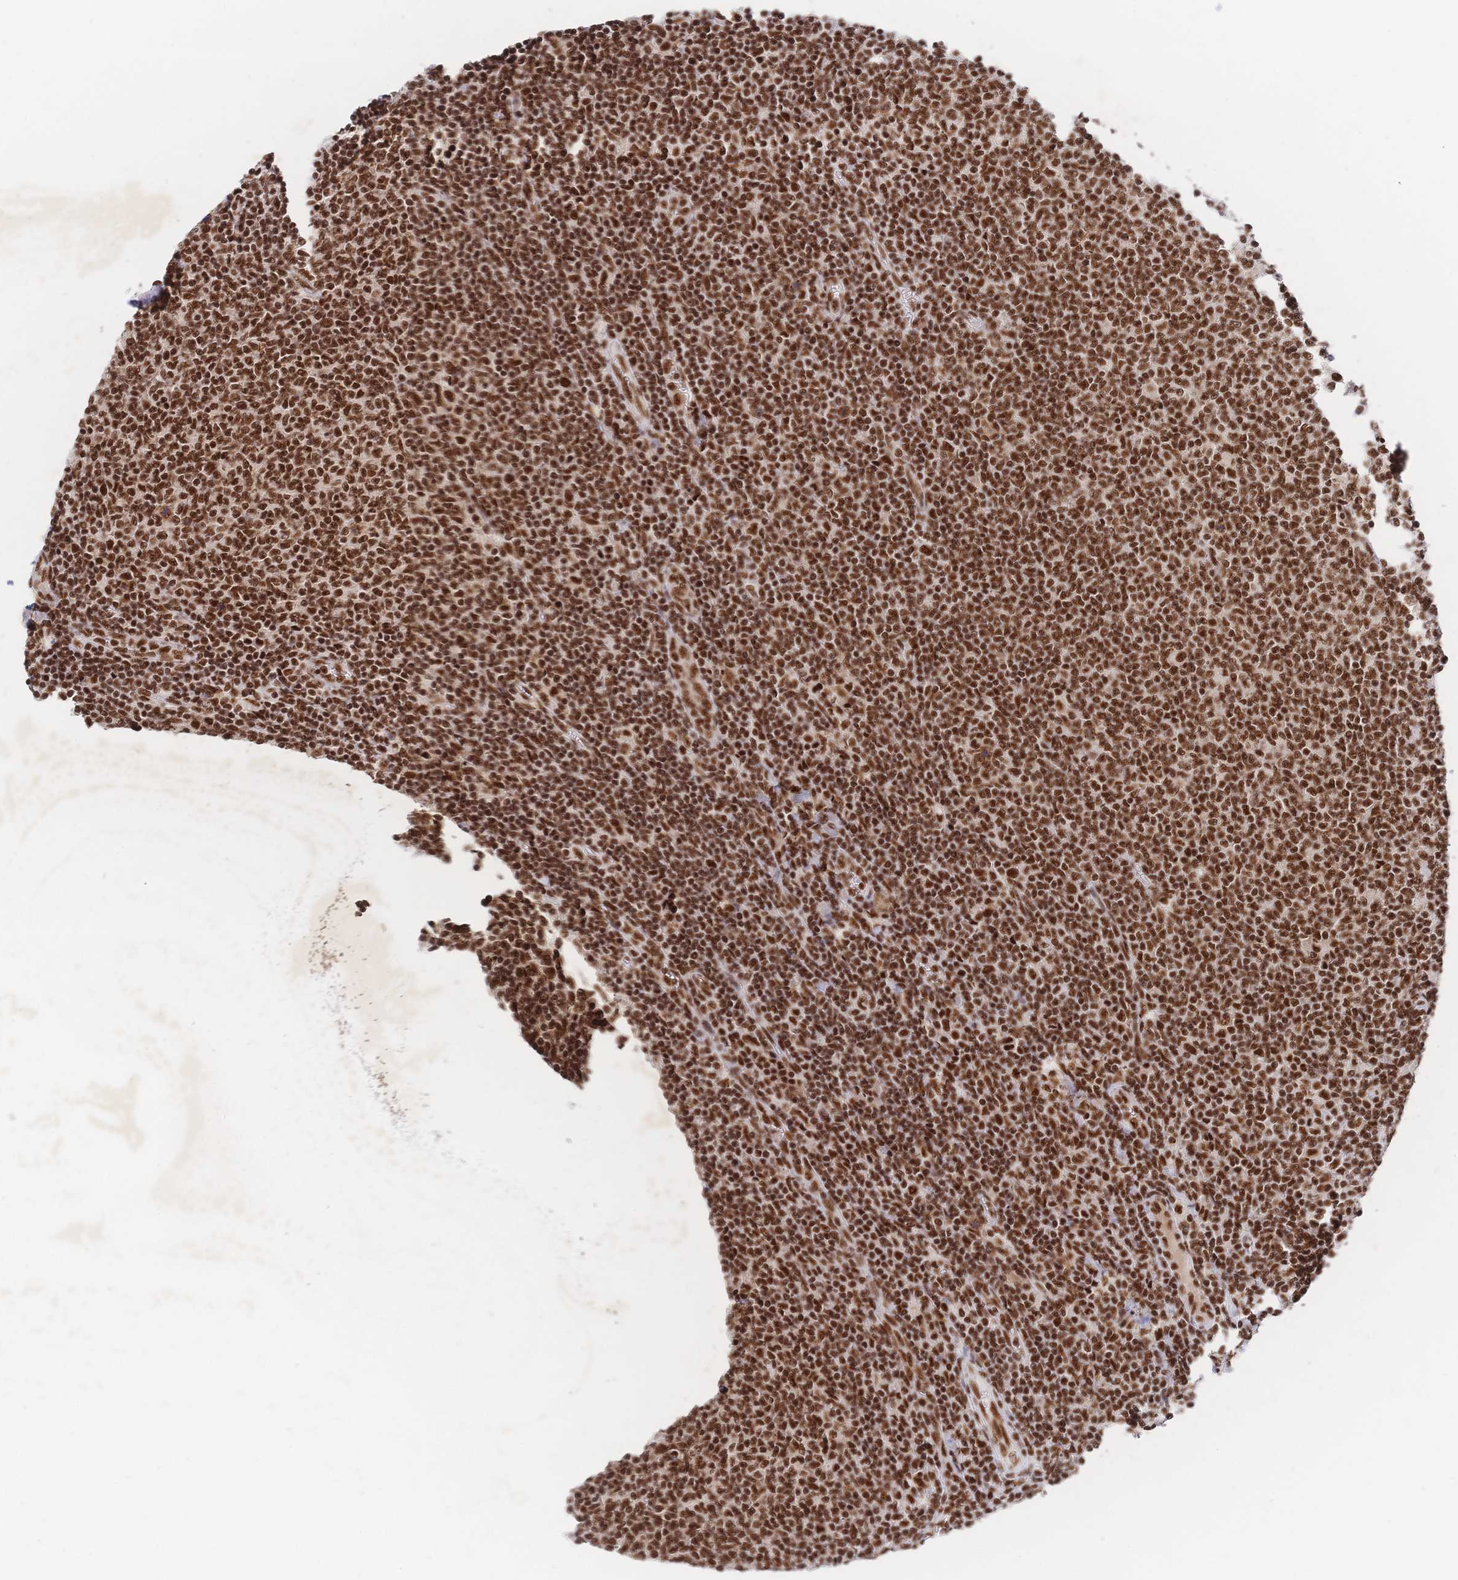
{"staining": {"intensity": "strong", "quantity": ">75%", "location": "nuclear"}, "tissue": "lymphoma", "cell_type": "Tumor cells", "image_type": "cancer", "snomed": [{"axis": "morphology", "description": "Malignant lymphoma, non-Hodgkin's type, Low grade"}, {"axis": "topography", "description": "Lymph node"}], "caption": "Protein analysis of lymphoma tissue exhibits strong nuclear staining in approximately >75% of tumor cells.", "gene": "SRSF1", "patient": {"sex": "male", "age": 52}}